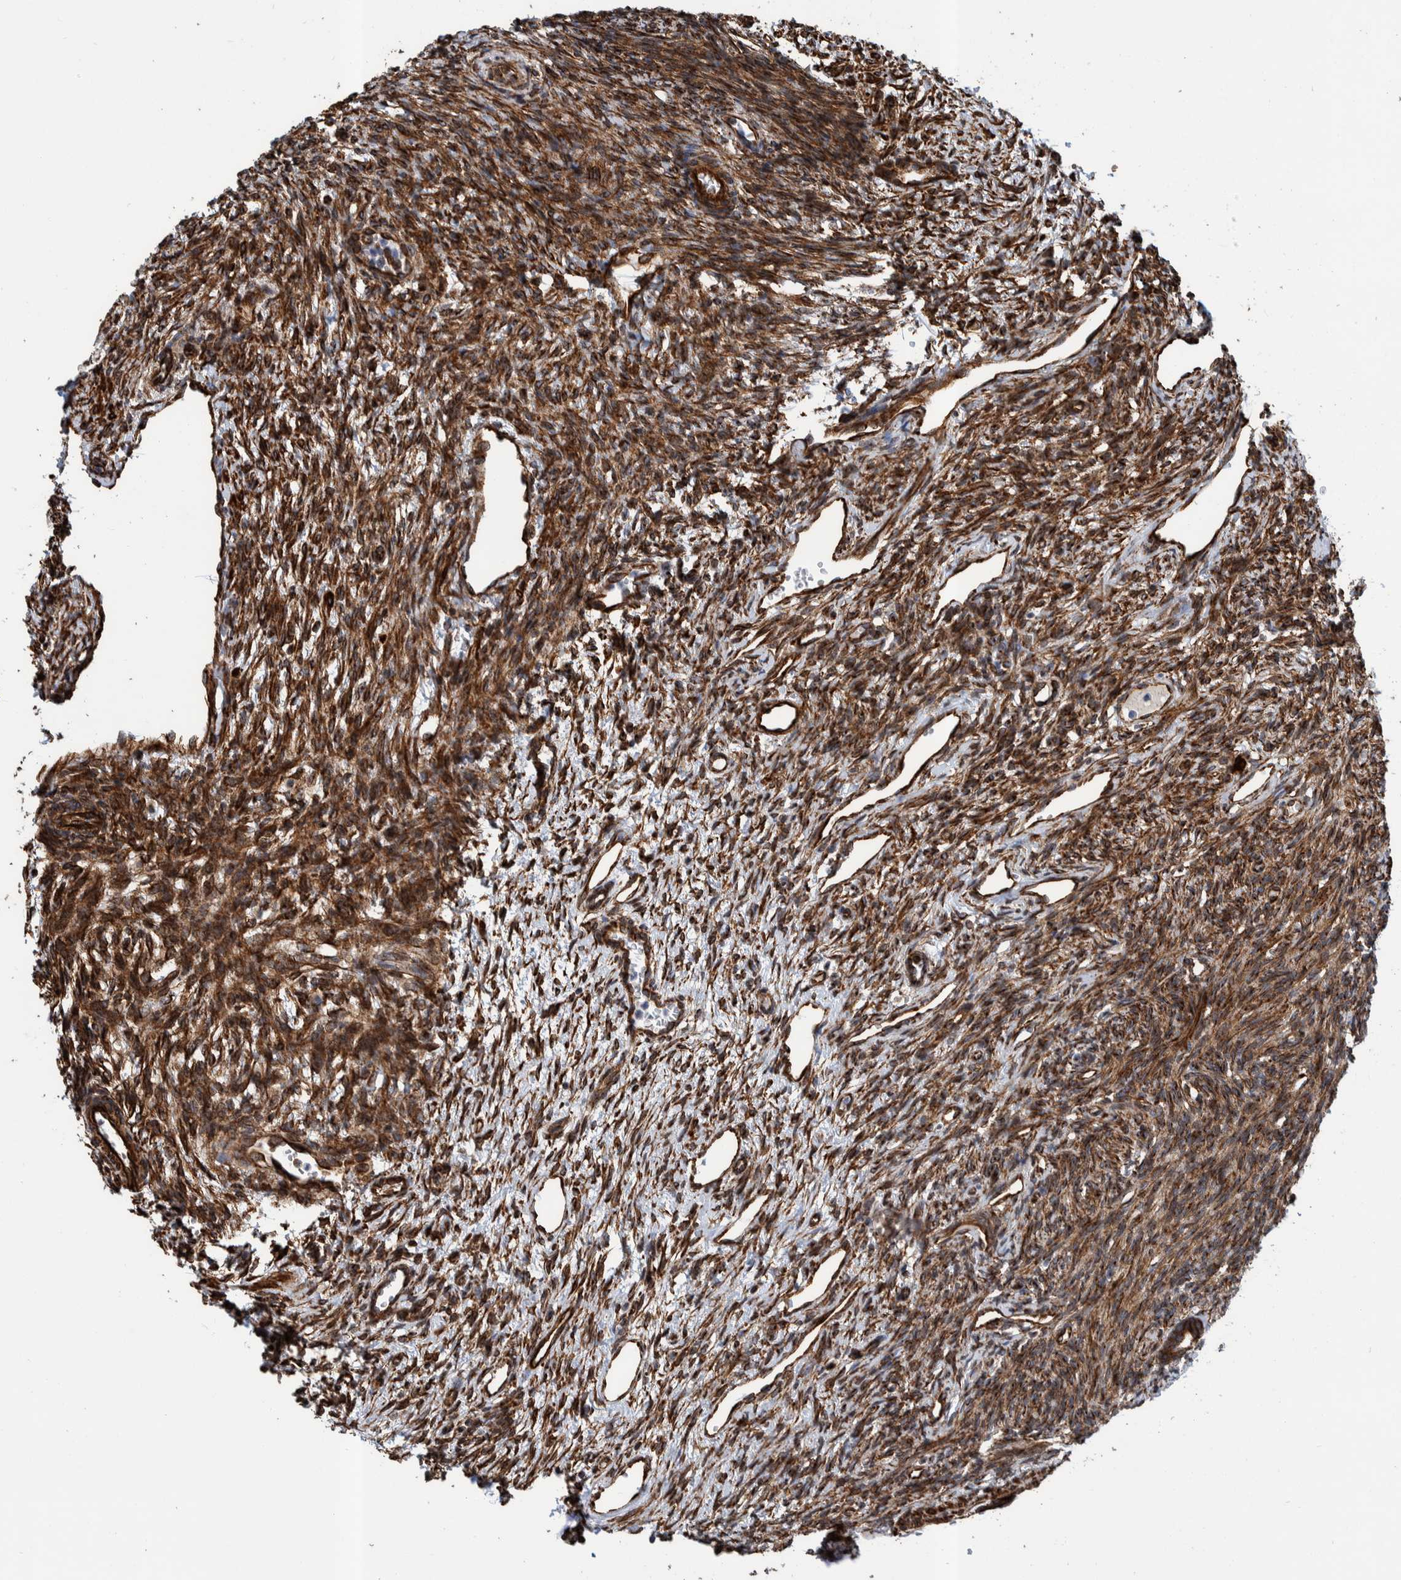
{"staining": {"intensity": "strong", "quantity": ">75%", "location": "cytoplasmic/membranous"}, "tissue": "ovary", "cell_type": "Ovarian stroma cells", "image_type": "normal", "snomed": [{"axis": "morphology", "description": "Normal tissue, NOS"}, {"axis": "topography", "description": "Ovary"}], "caption": "DAB immunohistochemical staining of benign ovary exhibits strong cytoplasmic/membranous protein expression in approximately >75% of ovarian stroma cells.", "gene": "CCDC57", "patient": {"sex": "female", "age": 33}}